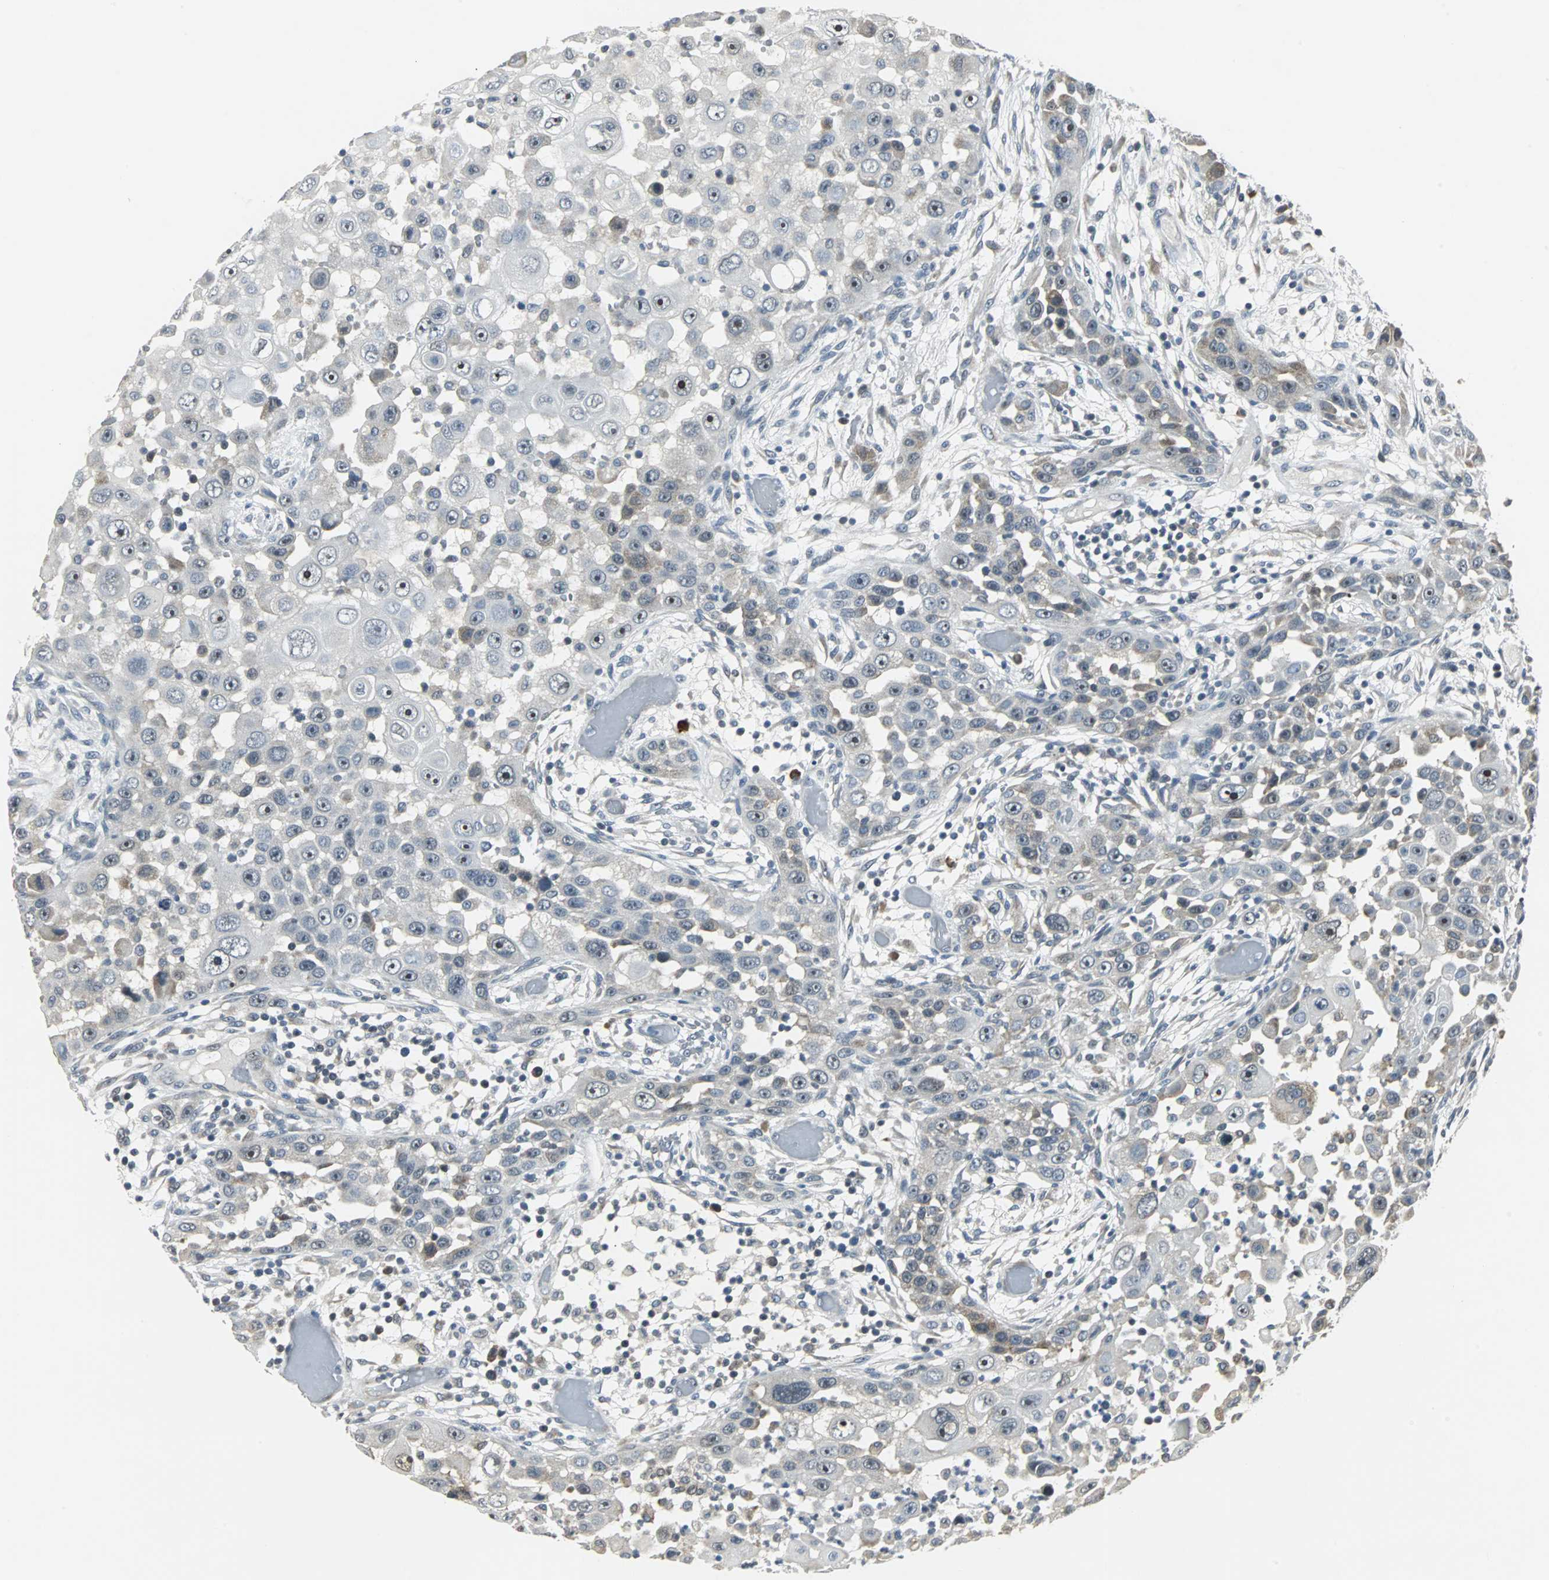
{"staining": {"intensity": "weak", "quantity": "<25%", "location": "cytoplasmic/membranous"}, "tissue": "head and neck cancer", "cell_type": "Tumor cells", "image_type": "cancer", "snomed": [{"axis": "morphology", "description": "Carcinoma, NOS"}, {"axis": "topography", "description": "Head-Neck"}], "caption": "An image of human head and neck carcinoma is negative for staining in tumor cells.", "gene": "CCT5", "patient": {"sex": "male", "age": 87}}